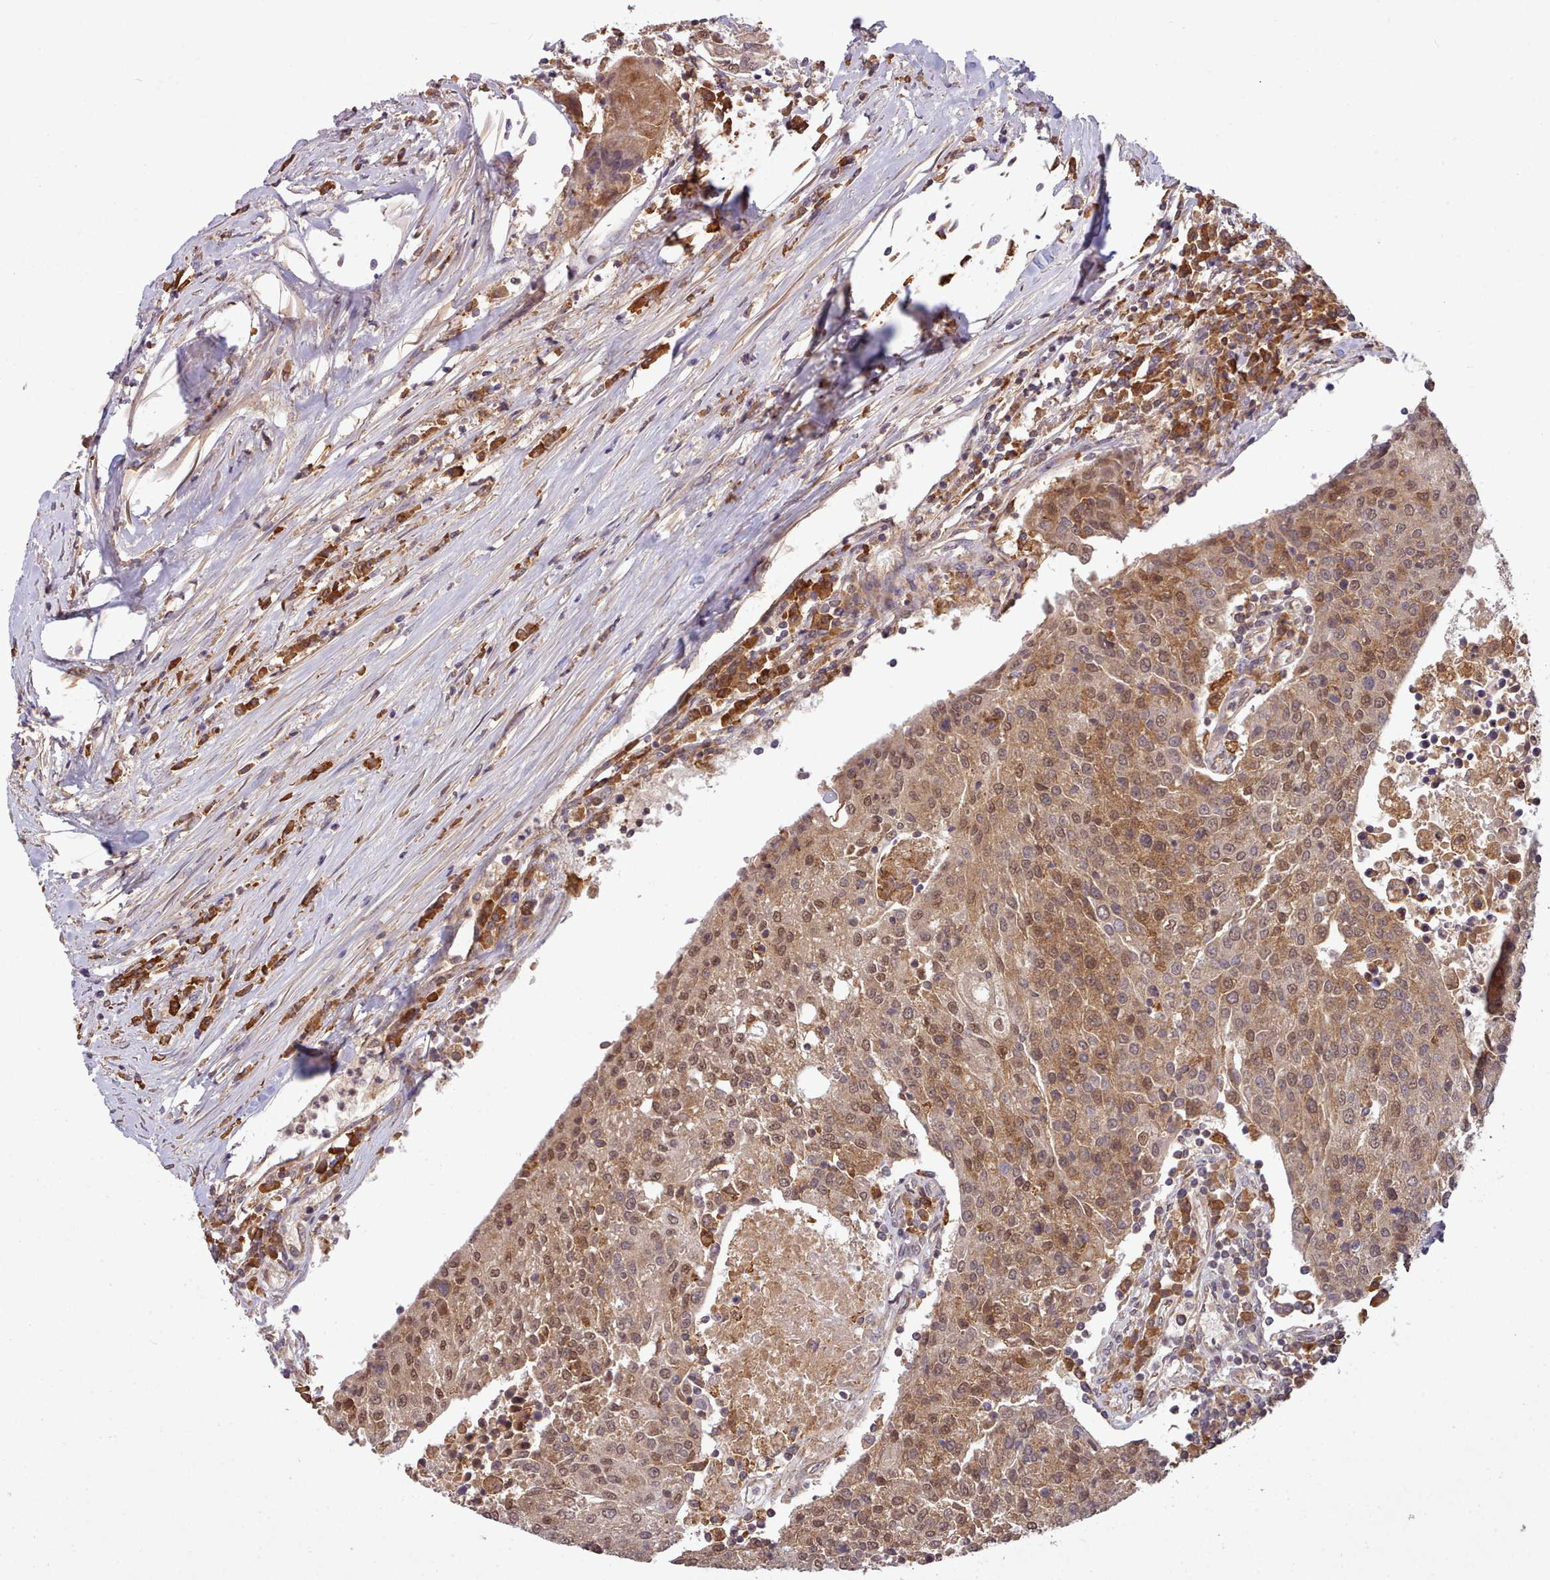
{"staining": {"intensity": "moderate", "quantity": ">75%", "location": "cytoplasmic/membranous,nuclear"}, "tissue": "urothelial cancer", "cell_type": "Tumor cells", "image_type": "cancer", "snomed": [{"axis": "morphology", "description": "Urothelial carcinoma, High grade"}, {"axis": "topography", "description": "Urinary bladder"}], "caption": "IHC micrograph of neoplastic tissue: human urothelial carcinoma (high-grade) stained using immunohistochemistry shows medium levels of moderate protein expression localized specifically in the cytoplasmic/membranous and nuclear of tumor cells, appearing as a cytoplasmic/membranous and nuclear brown color.", "gene": "PIP4P1", "patient": {"sex": "female", "age": 85}}